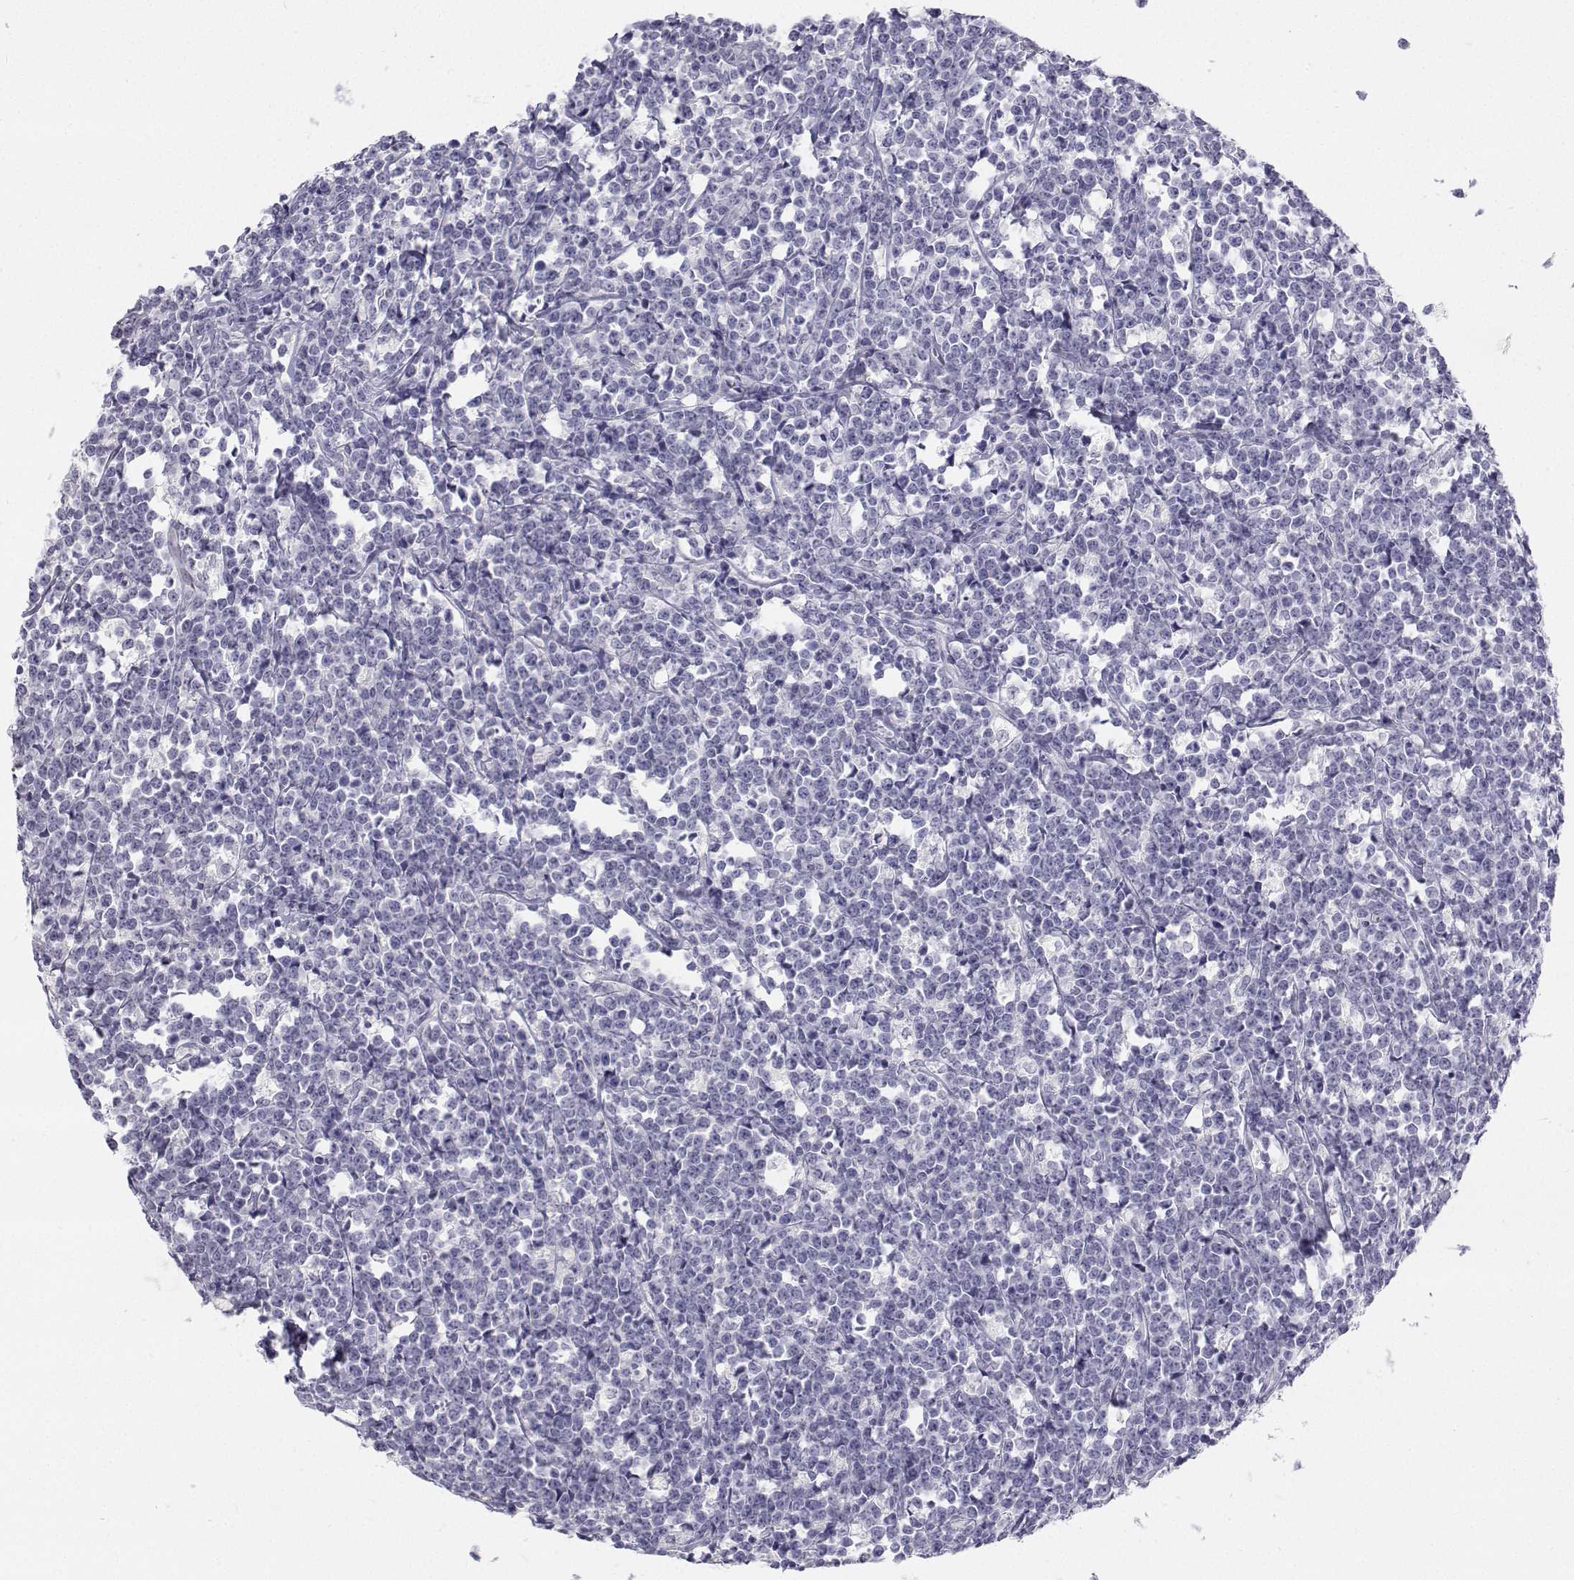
{"staining": {"intensity": "negative", "quantity": "none", "location": "none"}, "tissue": "lymphoma", "cell_type": "Tumor cells", "image_type": "cancer", "snomed": [{"axis": "morphology", "description": "Malignant lymphoma, non-Hodgkin's type, High grade"}, {"axis": "topography", "description": "Small intestine"}], "caption": "Protein analysis of high-grade malignant lymphoma, non-Hodgkin's type exhibits no significant staining in tumor cells.", "gene": "TTN", "patient": {"sex": "female", "age": 56}}